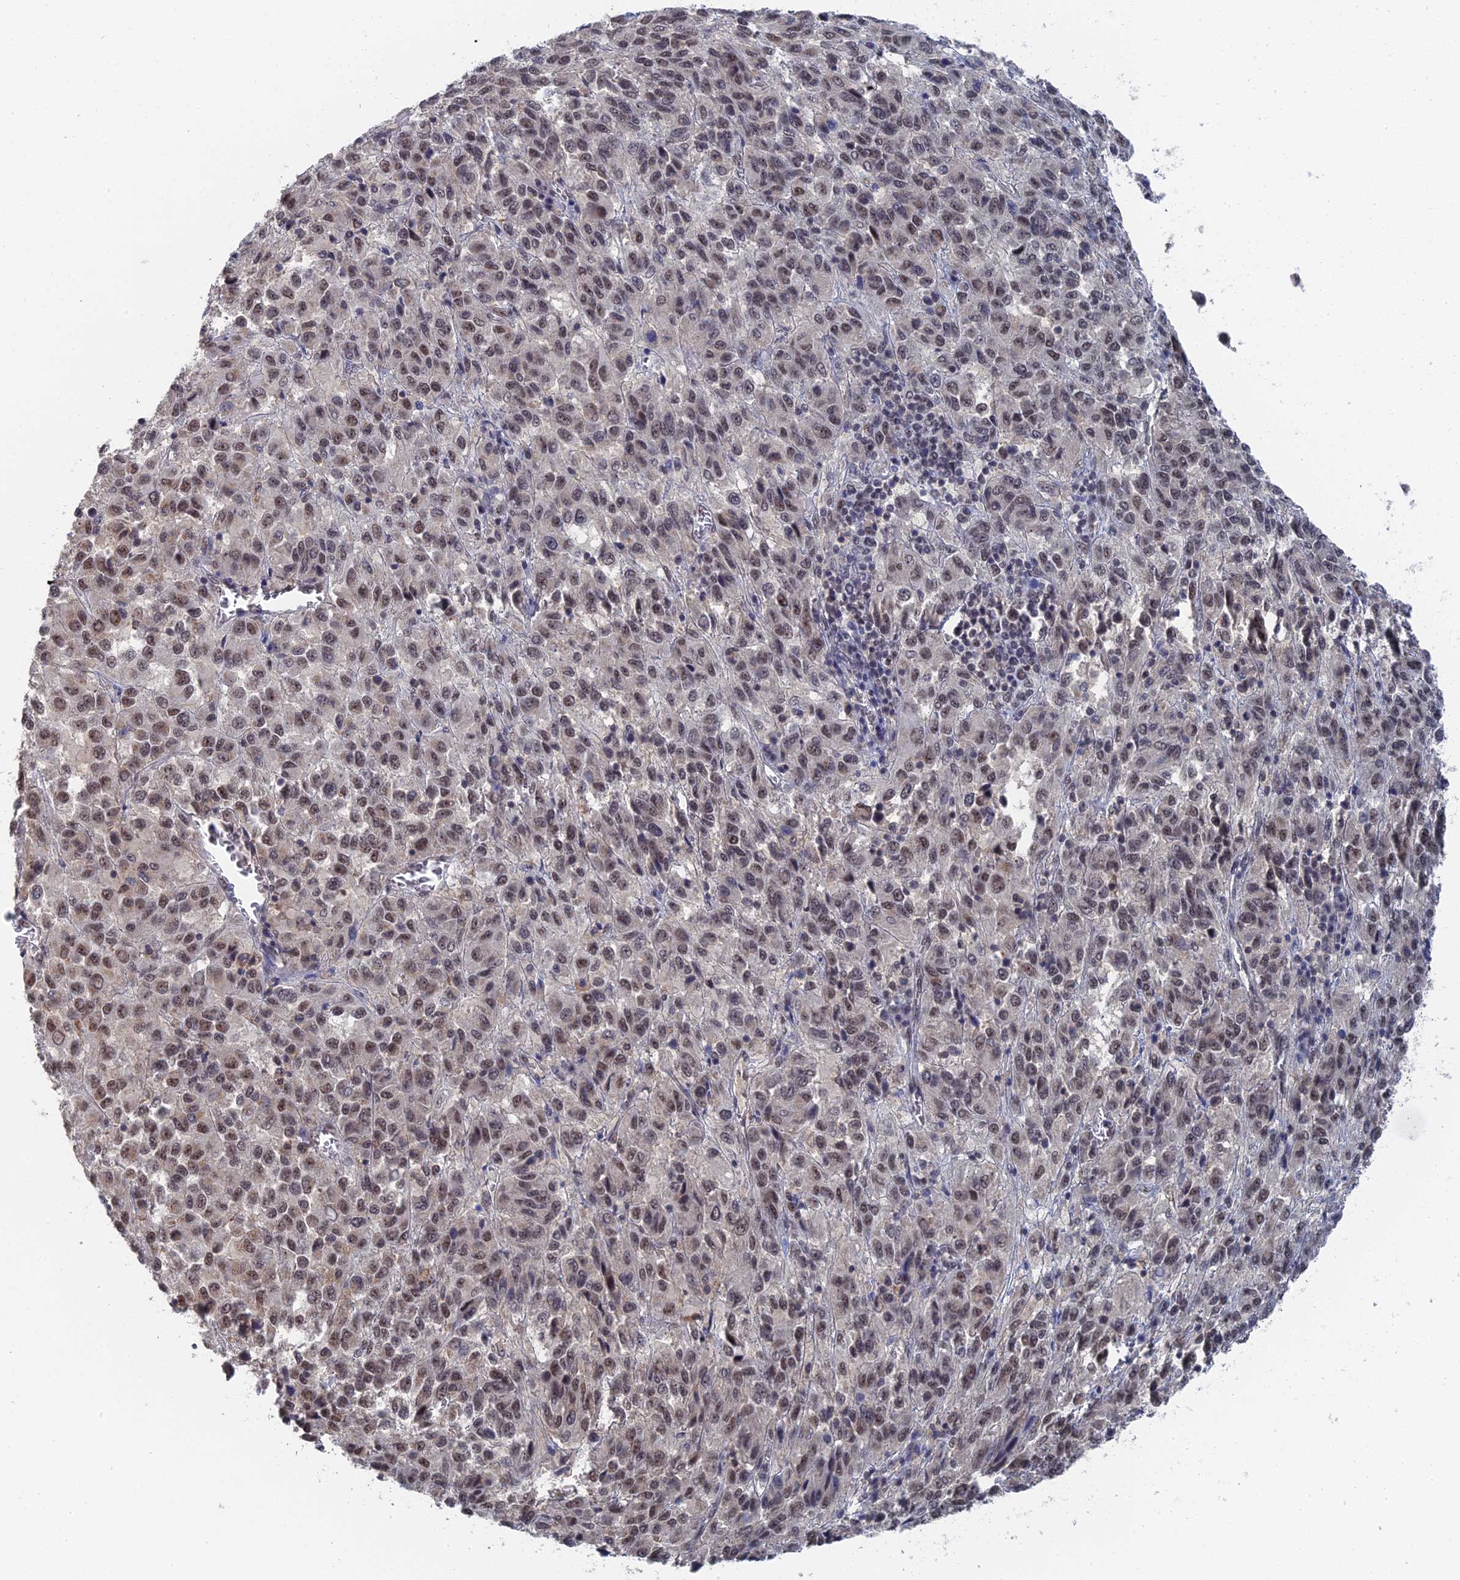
{"staining": {"intensity": "moderate", "quantity": ">75%", "location": "nuclear"}, "tissue": "melanoma", "cell_type": "Tumor cells", "image_type": "cancer", "snomed": [{"axis": "morphology", "description": "Malignant melanoma, Metastatic site"}, {"axis": "topography", "description": "Lung"}], "caption": "Human malignant melanoma (metastatic site) stained for a protein (brown) displays moderate nuclear positive expression in approximately >75% of tumor cells.", "gene": "TSSC4", "patient": {"sex": "male", "age": 64}}